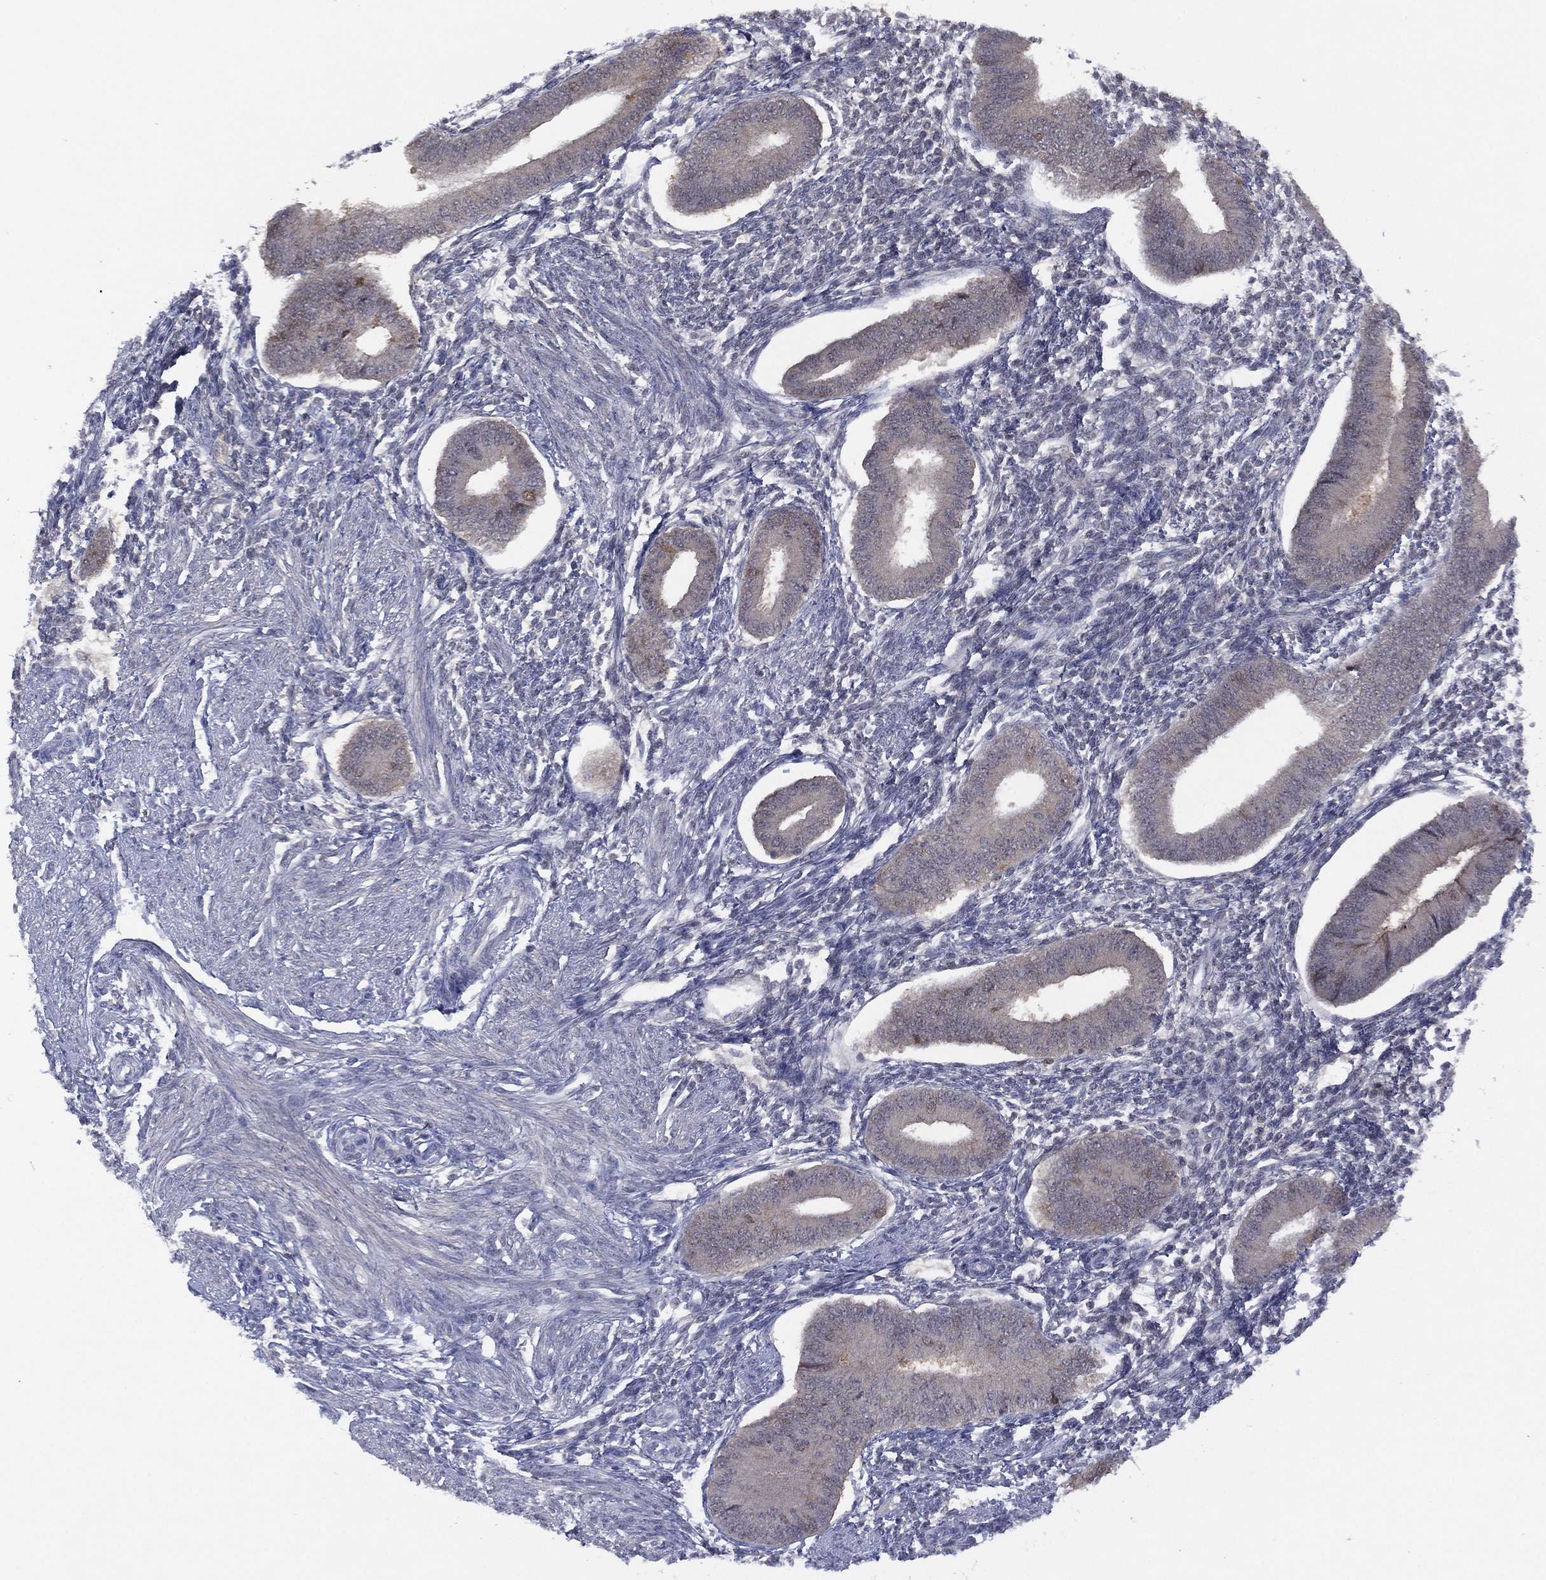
{"staining": {"intensity": "negative", "quantity": "none", "location": "none"}, "tissue": "endometrium", "cell_type": "Cells in endometrial stroma", "image_type": "normal", "snomed": [{"axis": "morphology", "description": "Normal tissue, NOS"}, {"axis": "topography", "description": "Endometrium"}], "caption": "Histopathology image shows no protein expression in cells in endometrial stroma of normal endometrium.", "gene": "DDAH1", "patient": {"sex": "female", "age": 39}}